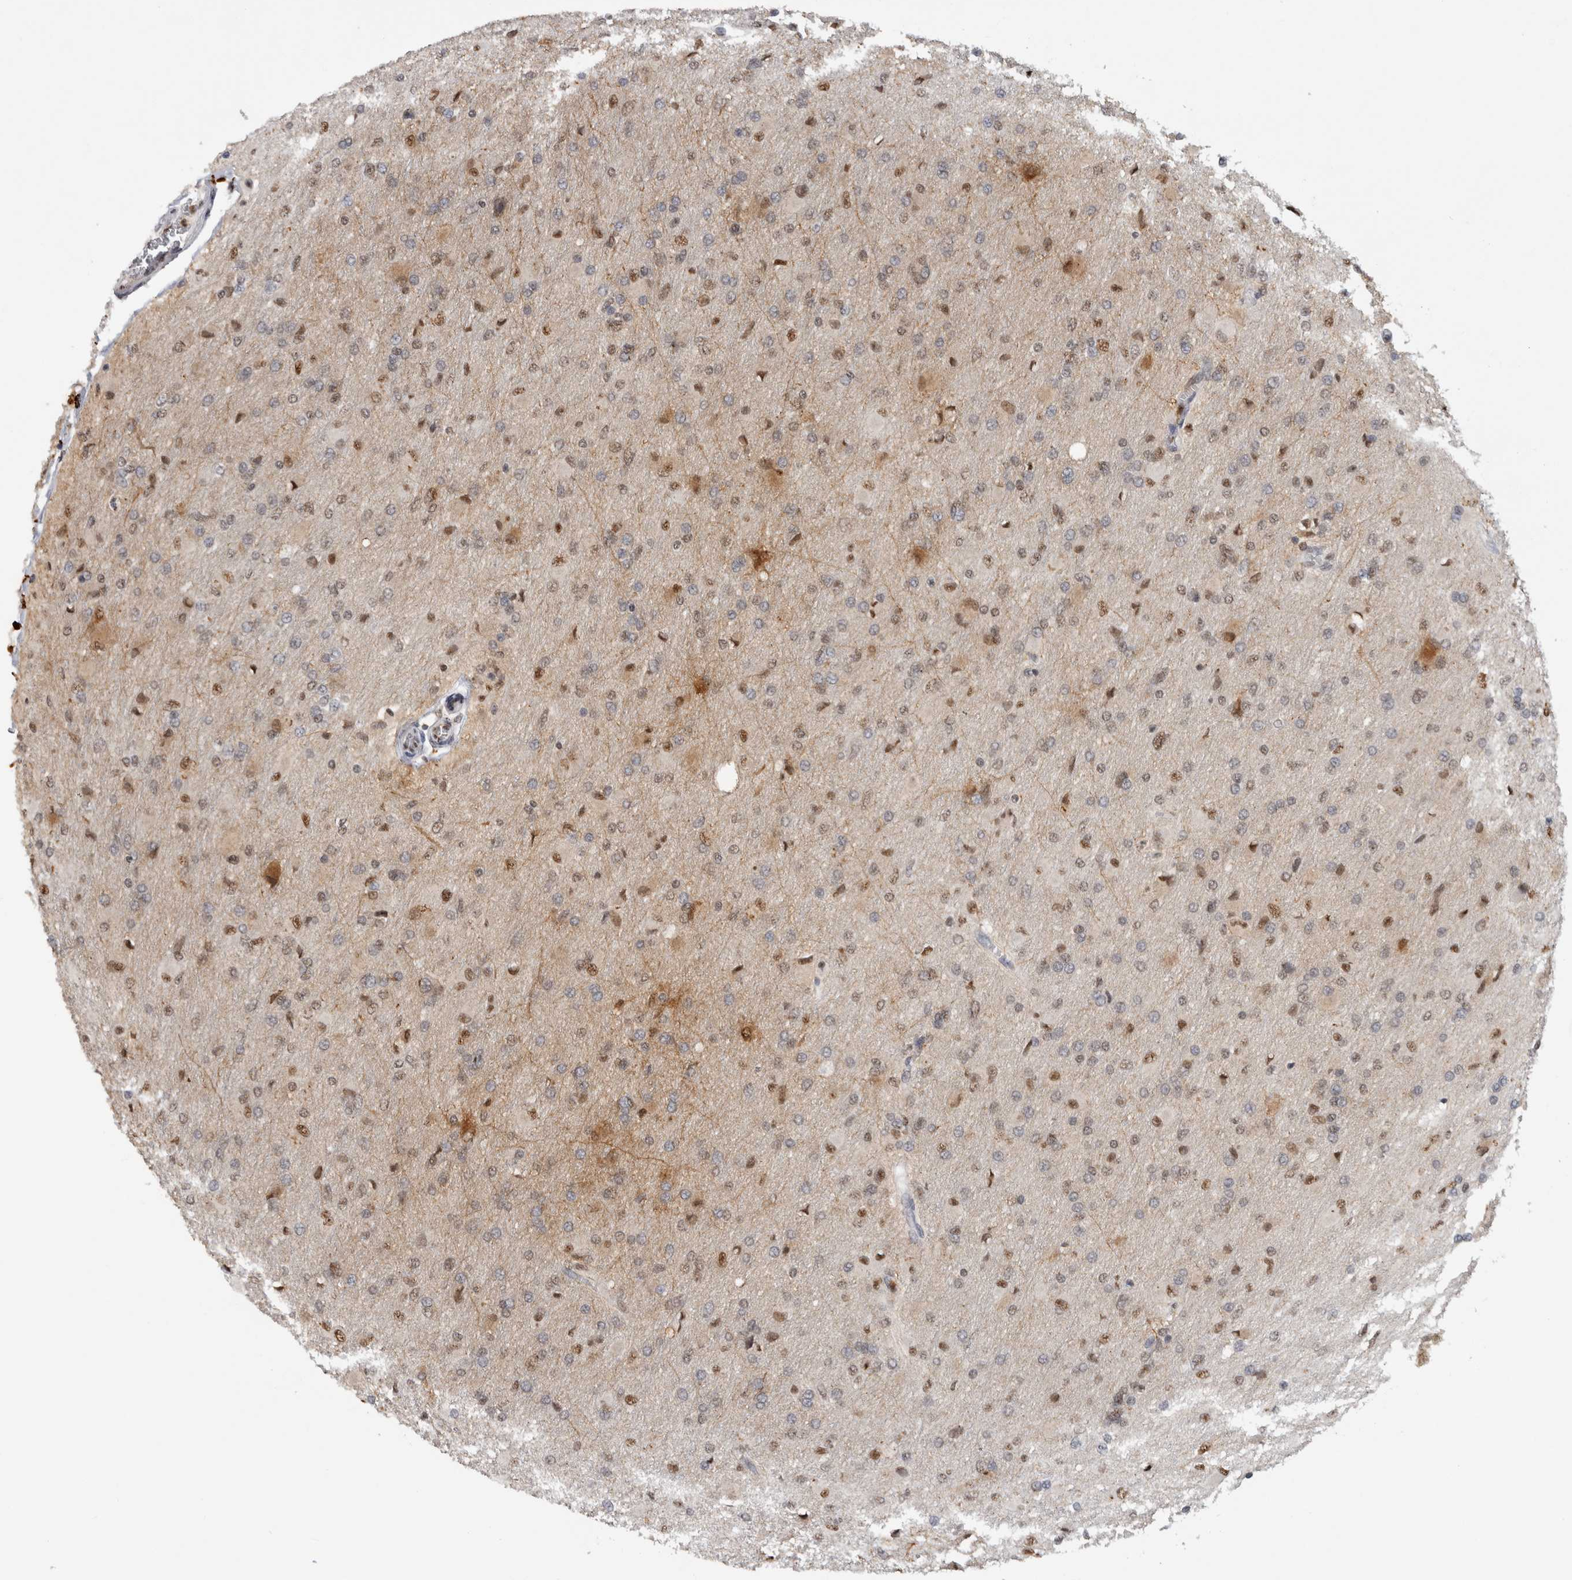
{"staining": {"intensity": "weak", "quantity": ">75%", "location": "nuclear"}, "tissue": "glioma", "cell_type": "Tumor cells", "image_type": "cancer", "snomed": [{"axis": "morphology", "description": "Glioma, malignant, High grade"}, {"axis": "topography", "description": "Cerebral cortex"}], "caption": "A histopathology image of malignant glioma (high-grade) stained for a protein demonstrates weak nuclear brown staining in tumor cells.", "gene": "RPS6KA2", "patient": {"sex": "female", "age": 36}}